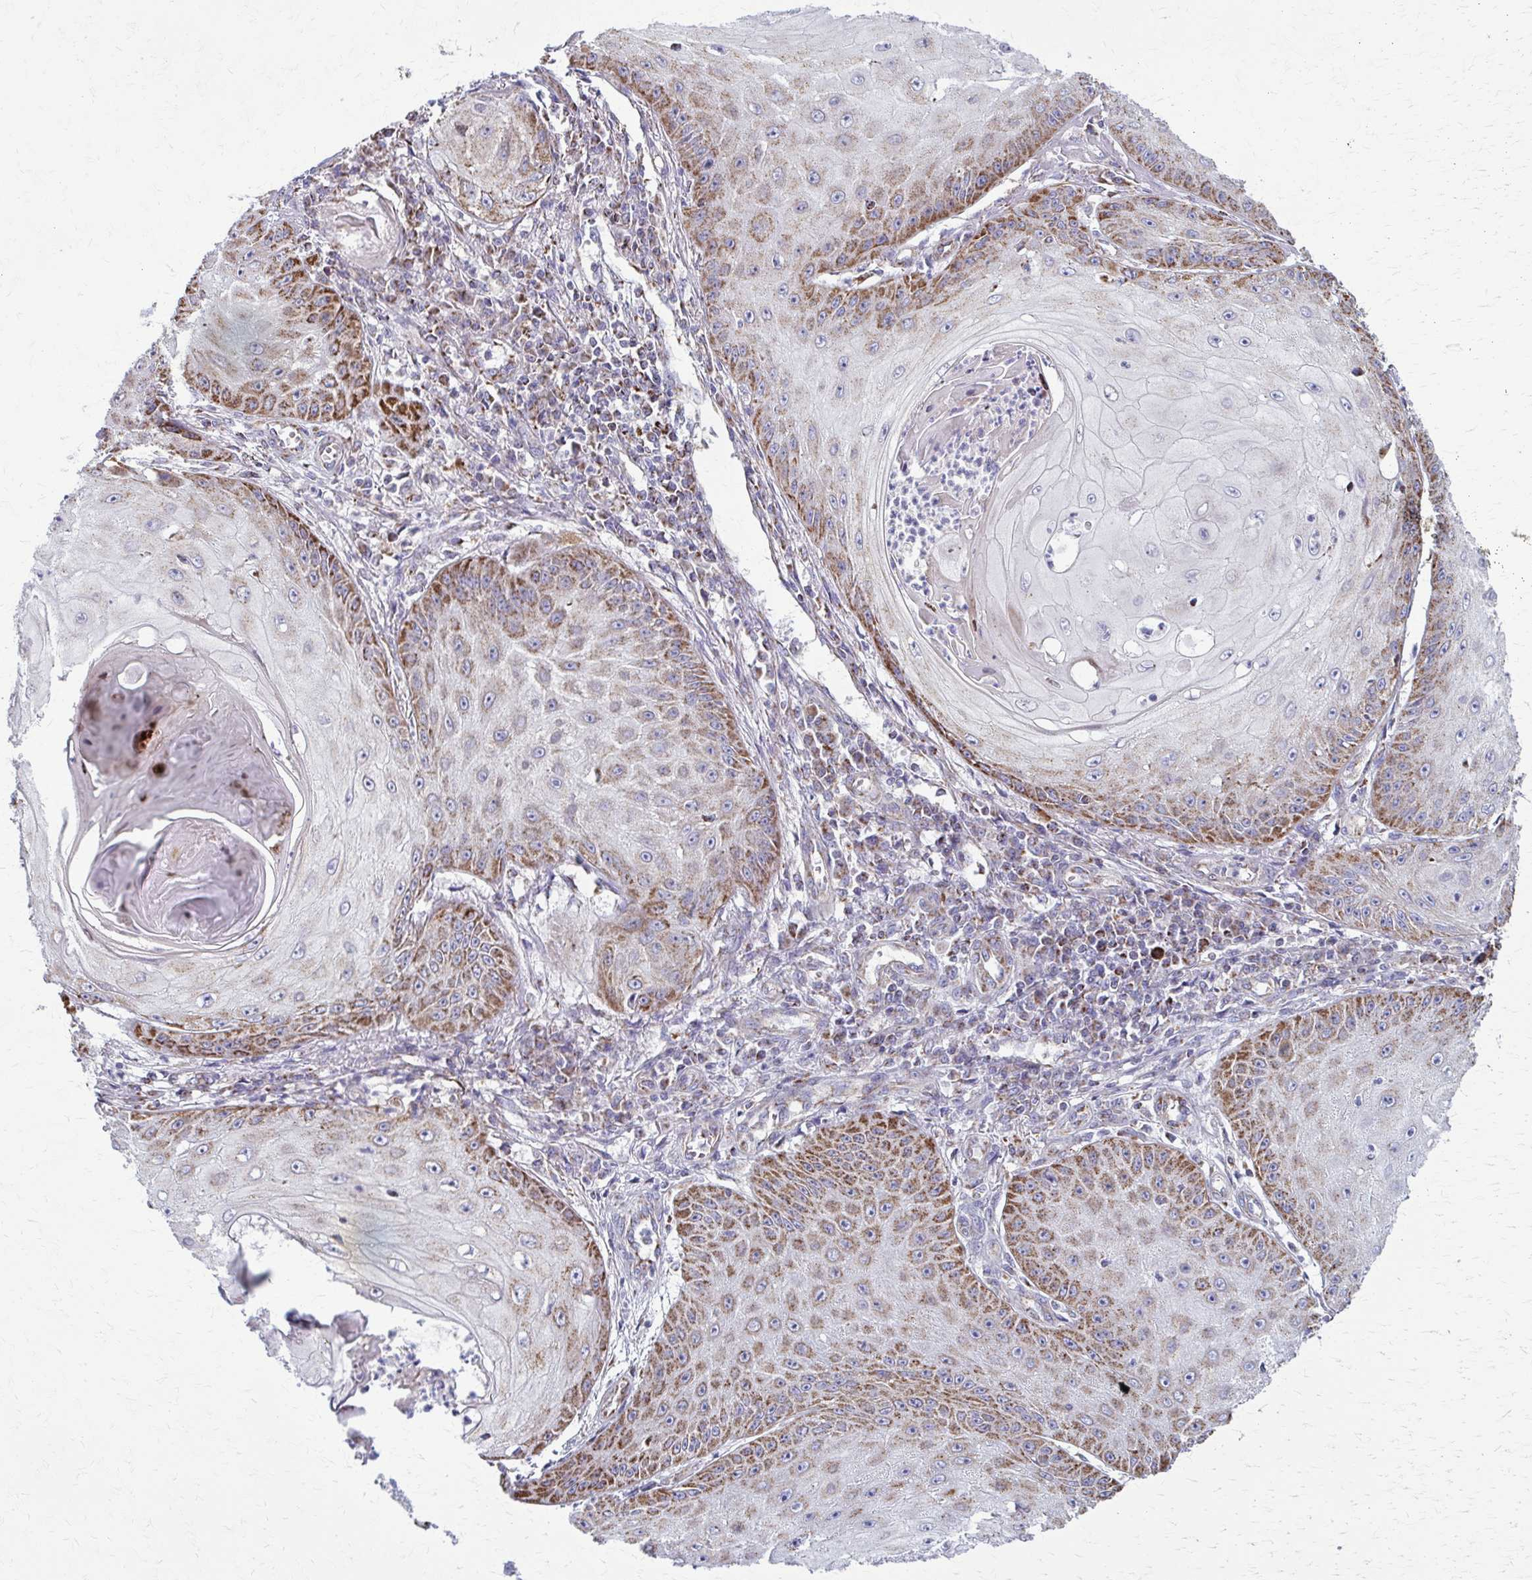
{"staining": {"intensity": "moderate", "quantity": "25%-75%", "location": "cytoplasmic/membranous"}, "tissue": "skin cancer", "cell_type": "Tumor cells", "image_type": "cancer", "snomed": [{"axis": "morphology", "description": "Squamous cell carcinoma, NOS"}, {"axis": "topography", "description": "Skin"}], "caption": "DAB (3,3'-diaminobenzidine) immunohistochemical staining of squamous cell carcinoma (skin) shows moderate cytoplasmic/membranous protein expression in approximately 25%-75% of tumor cells.", "gene": "TVP23A", "patient": {"sex": "male", "age": 70}}